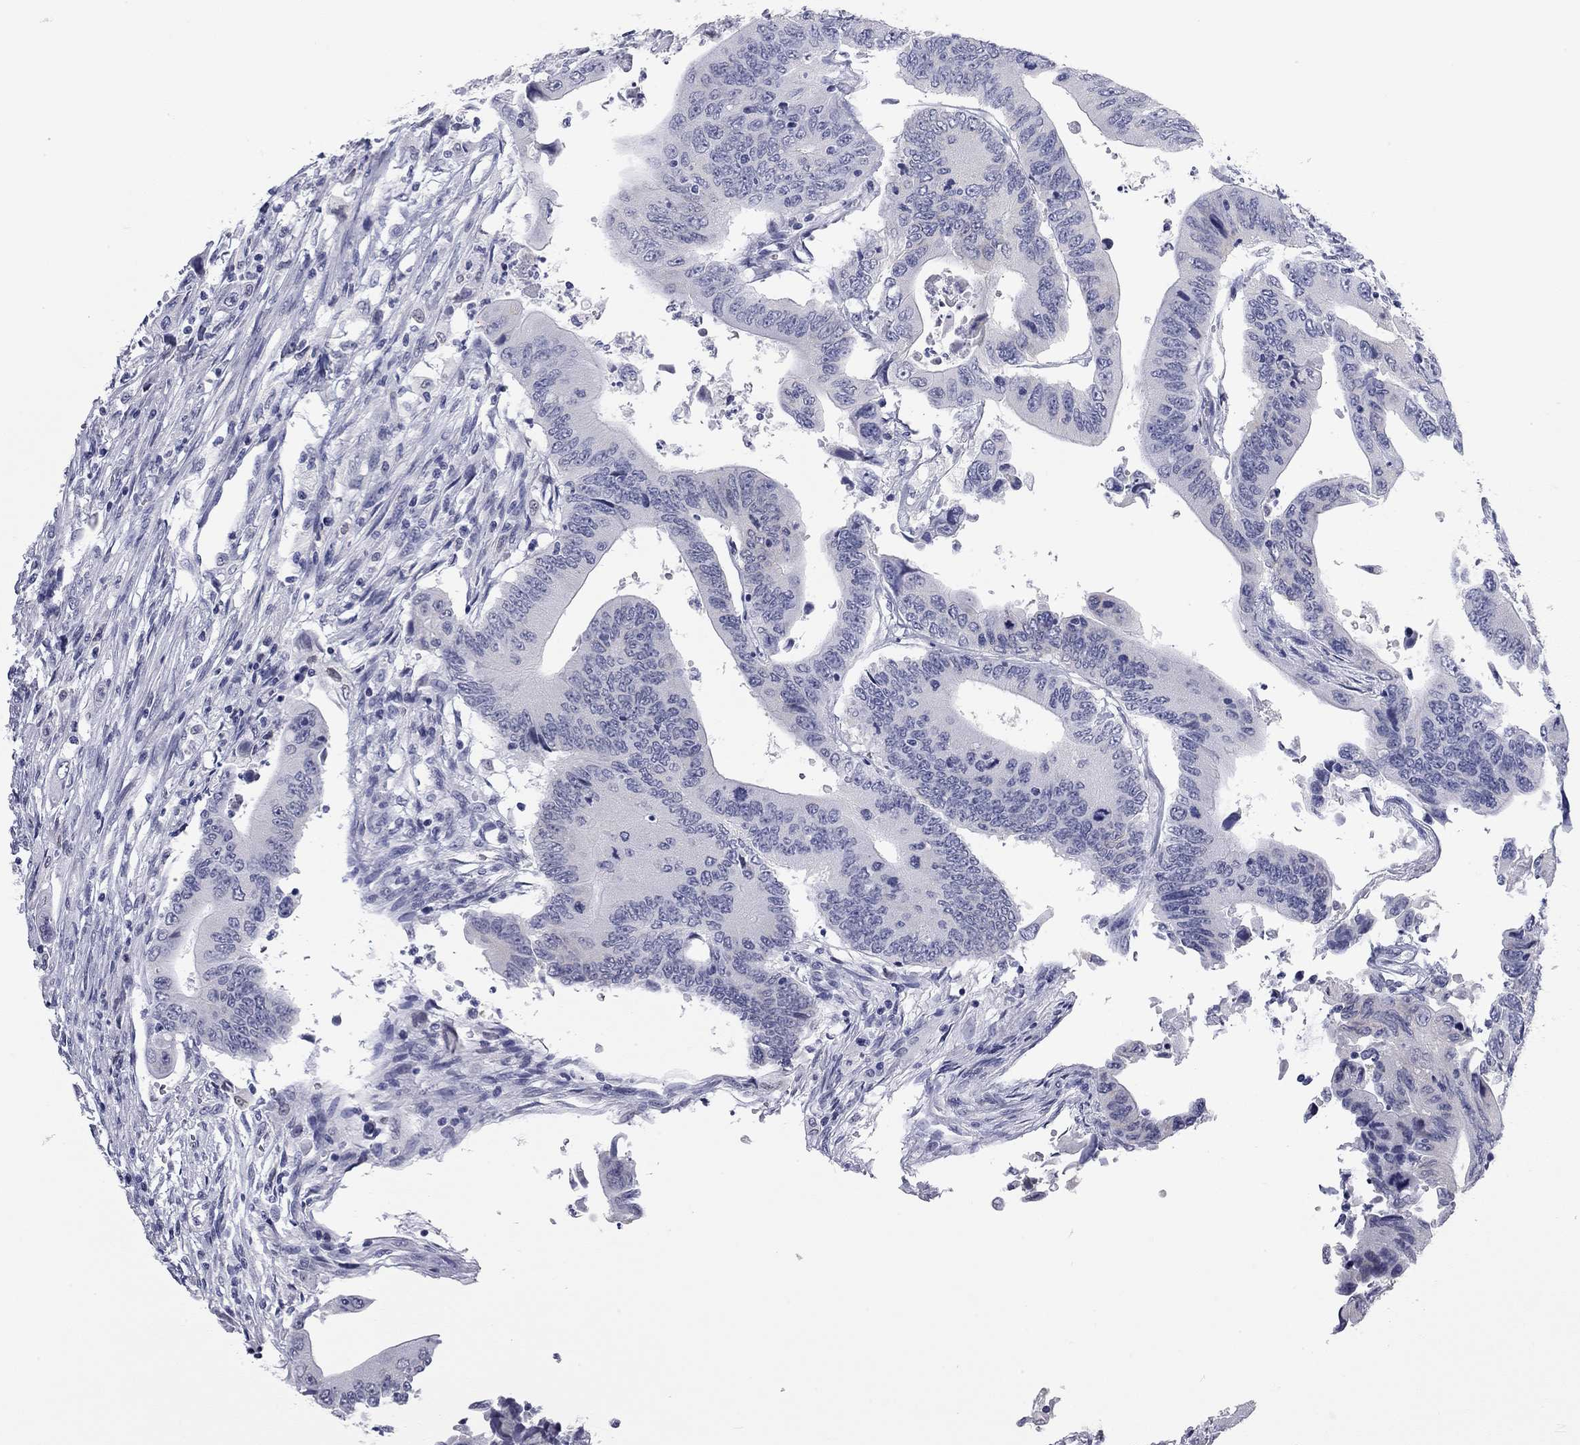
{"staining": {"intensity": "negative", "quantity": "none", "location": "none"}, "tissue": "colorectal cancer", "cell_type": "Tumor cells", "image_type": "cancer", "snomed": [{"axis": "morphology", "description": "Adenocarcinoma, NOS"}, {"axis": "topography", "description": "Colon"}], "caption": "Immunohistochemistry of human colorectal cancer (adenocarcinoma) shows no positivity in tumor cells. Nuclei are stained in blue.", "gene": "AK8", "patient": {"sex": "female", "age": 90}}